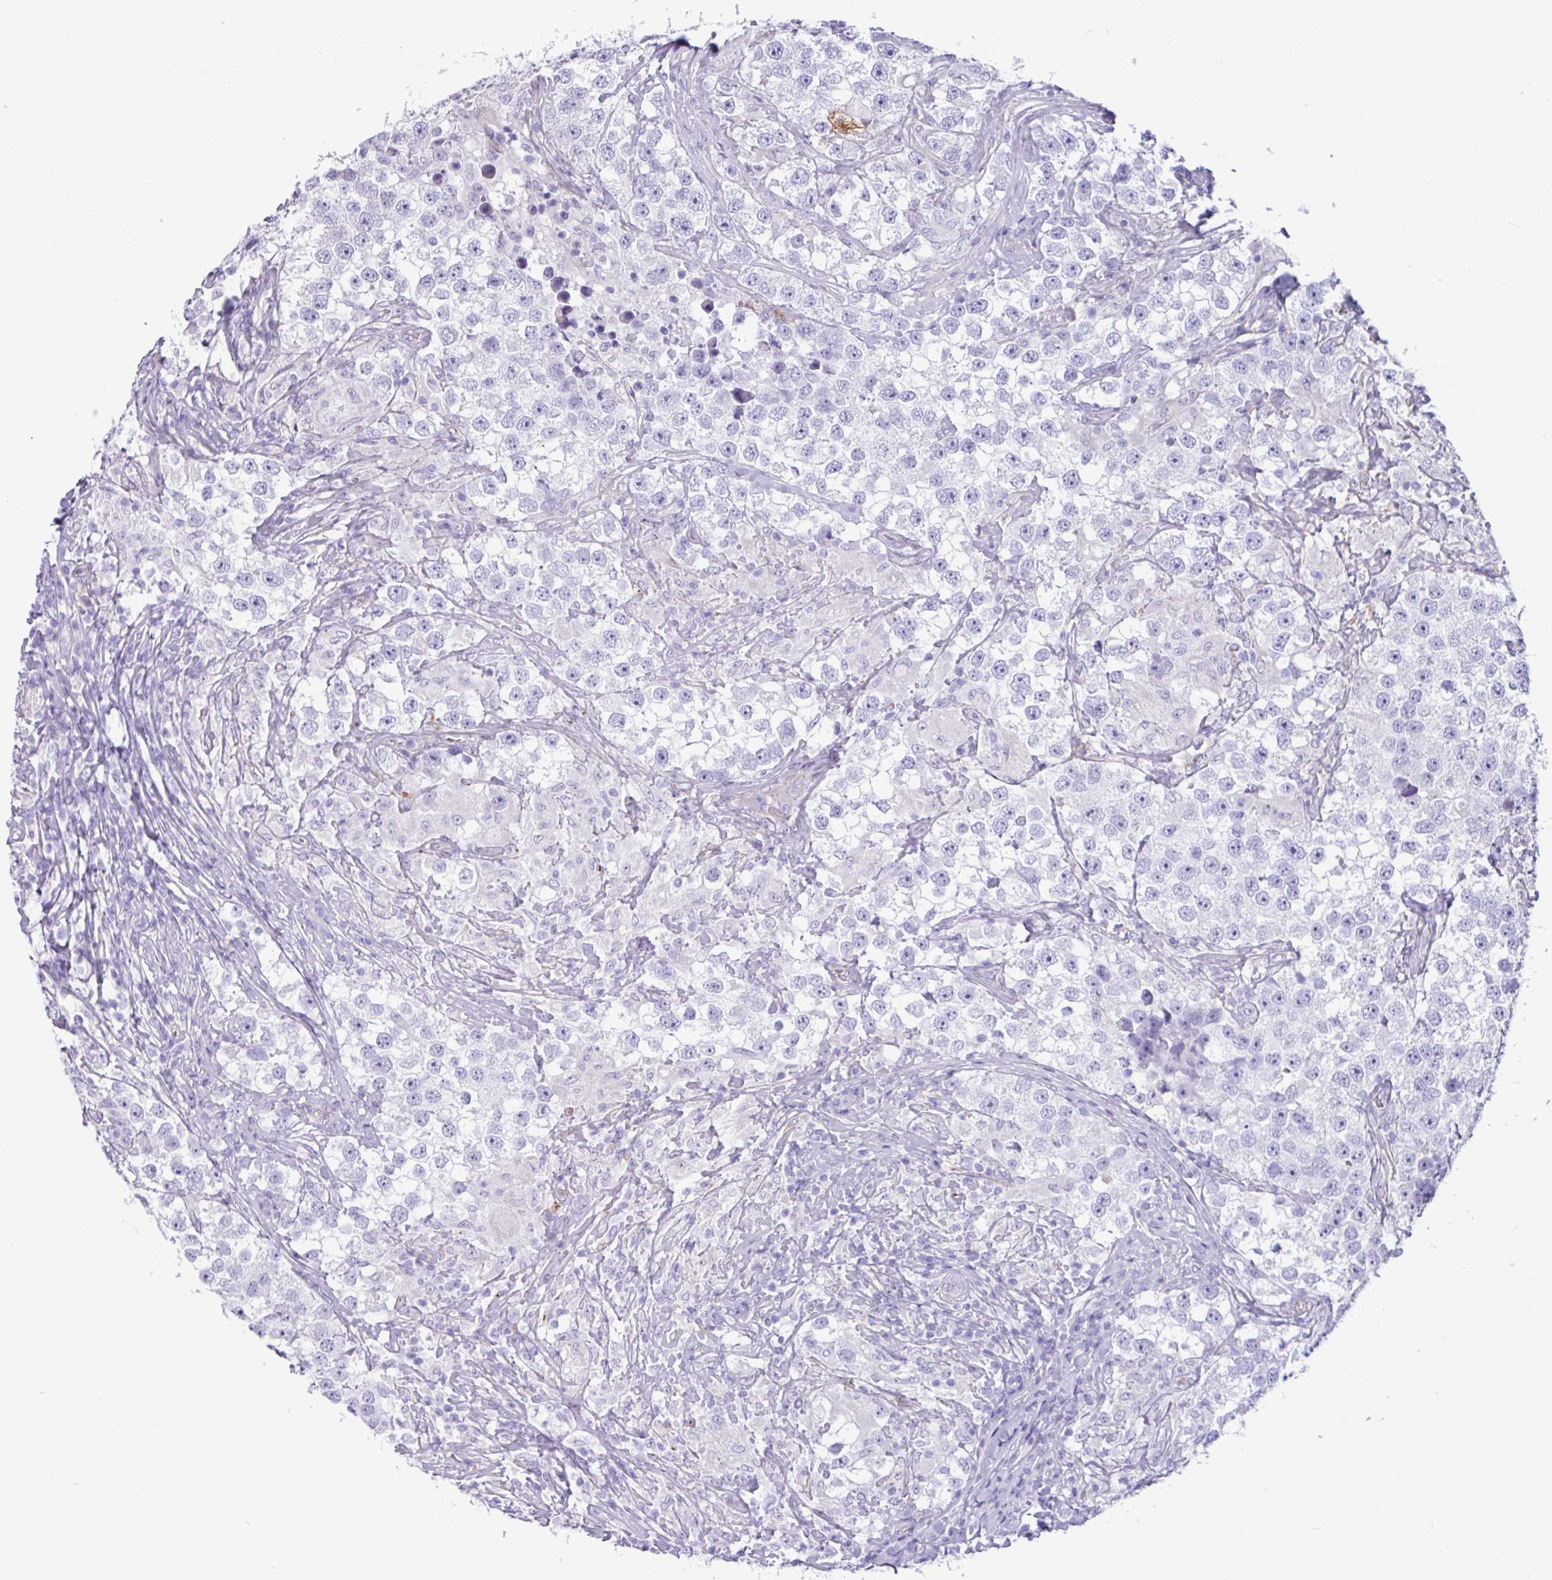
{"staining": {"intensity": "negative", "quantity": "none", "location": "none"}, "tissue": "testis cancer", "cell_type": "Tumor cells", "image_type": "cancer", "snomed": [{"axis": "morphology", "description": "Seminoma, NOS"}, {"axis": "topography", "description": "Testis"}], "caption": "High power microscopy image of an immunohistochemistry (IHC) histopathology image of testis seminoma, revealing no significant positivity in tumor cells.", "gene": "SLC38A1", "patient": {"sex": "male", "age": 46}}